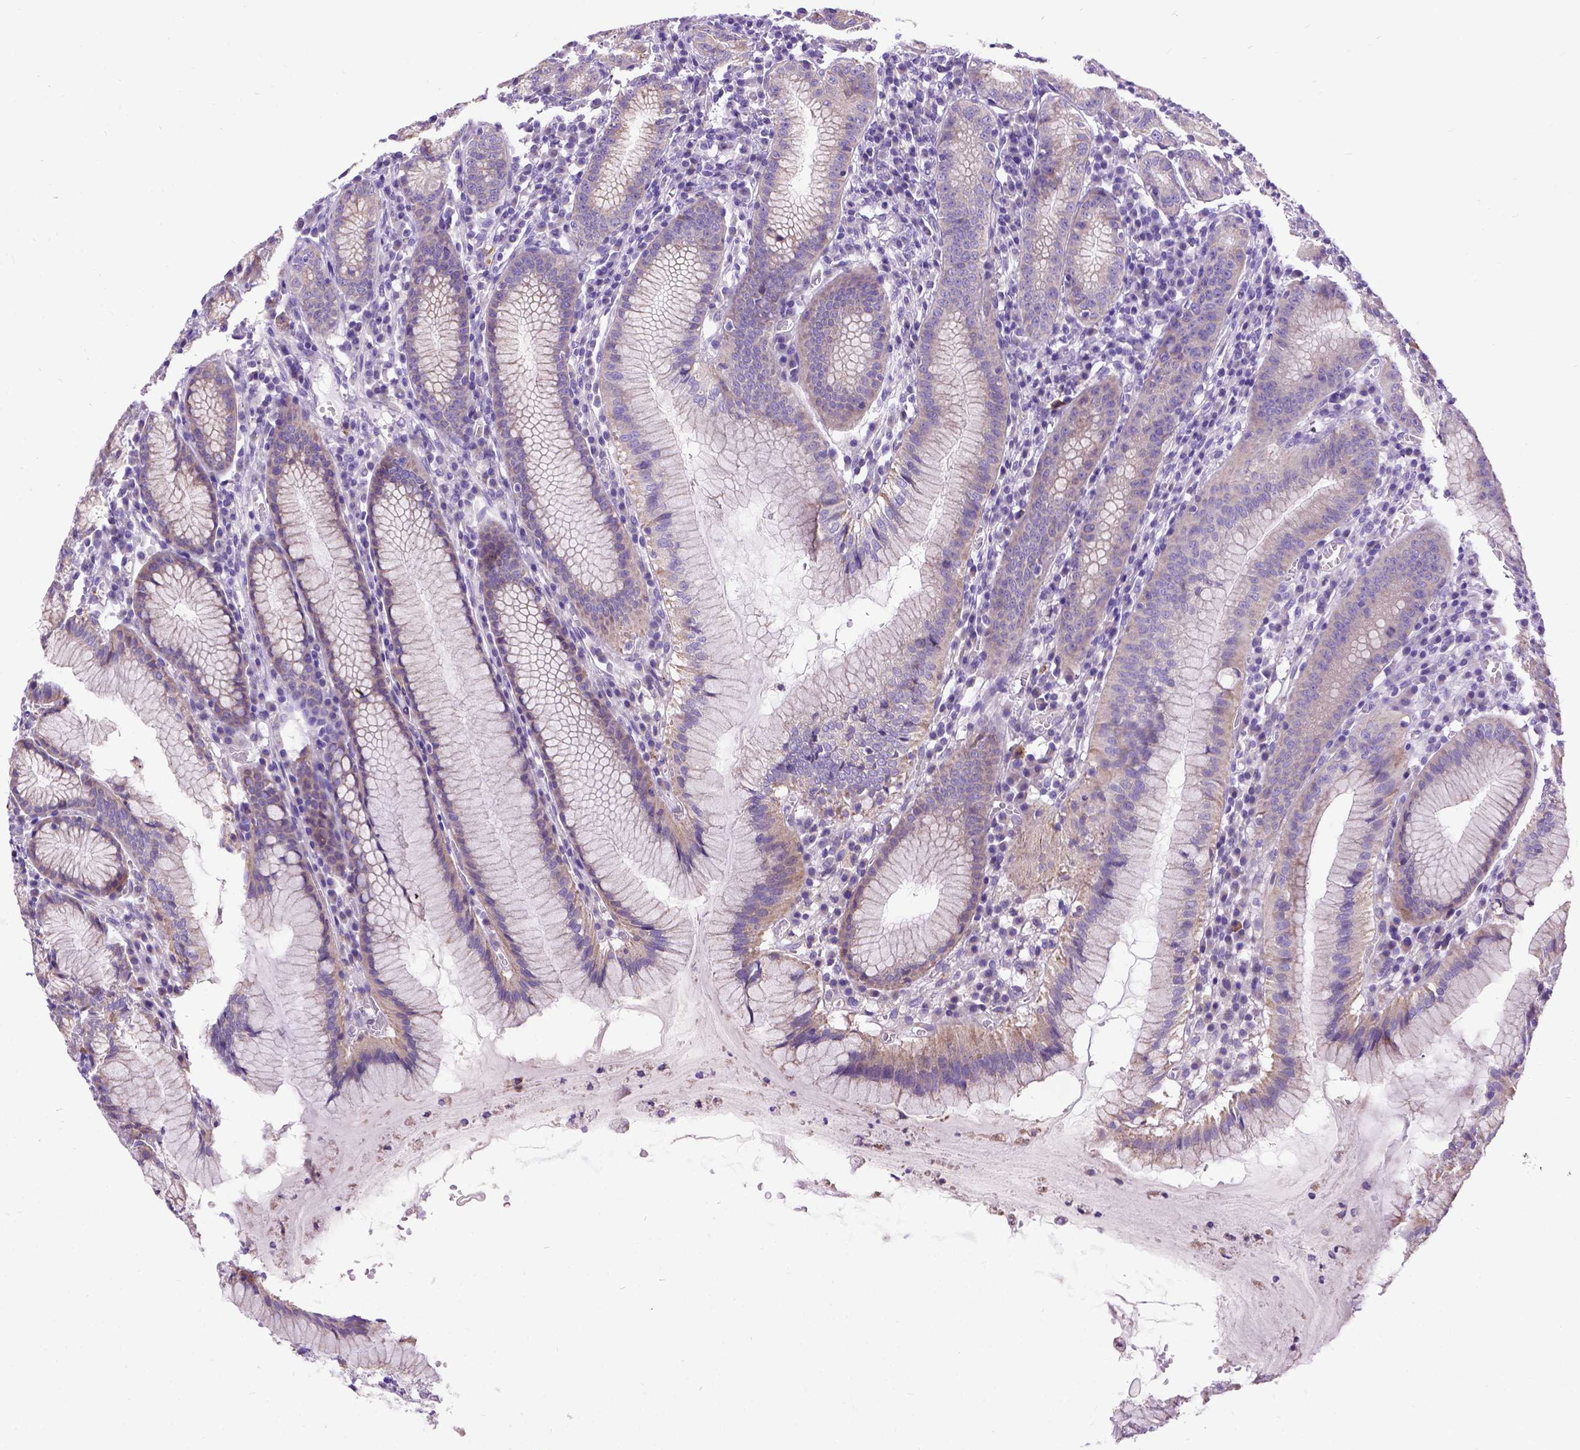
{"staining": {"intensity": "weak", "quantity": "25%-75%", "location": "cytoplasmic/membranous"}, "tissue": "stomach", "cell_type": "Glandular cells", "image_type": "normal", "snomed": [{"axis": "morphology", "description": "Normal tissue, NOS"}, {"axis": "topography", "description": "Stomach"}], "caption": "IHC staining of normal stomach, which exhibits low levels of weak cytoplasmic/membranous expression in approximately 25%-75% of glandular cells indicating weak cytoplasmic/membranous protein staining. The staining was performed using DAB (3,3'-diaminobenzidine) (brown) for protein detection and nuclei were counterstained in hematoxylin (blue).", "gene": "CFAP54", "patient": {"sex": "male", "age": 55}}